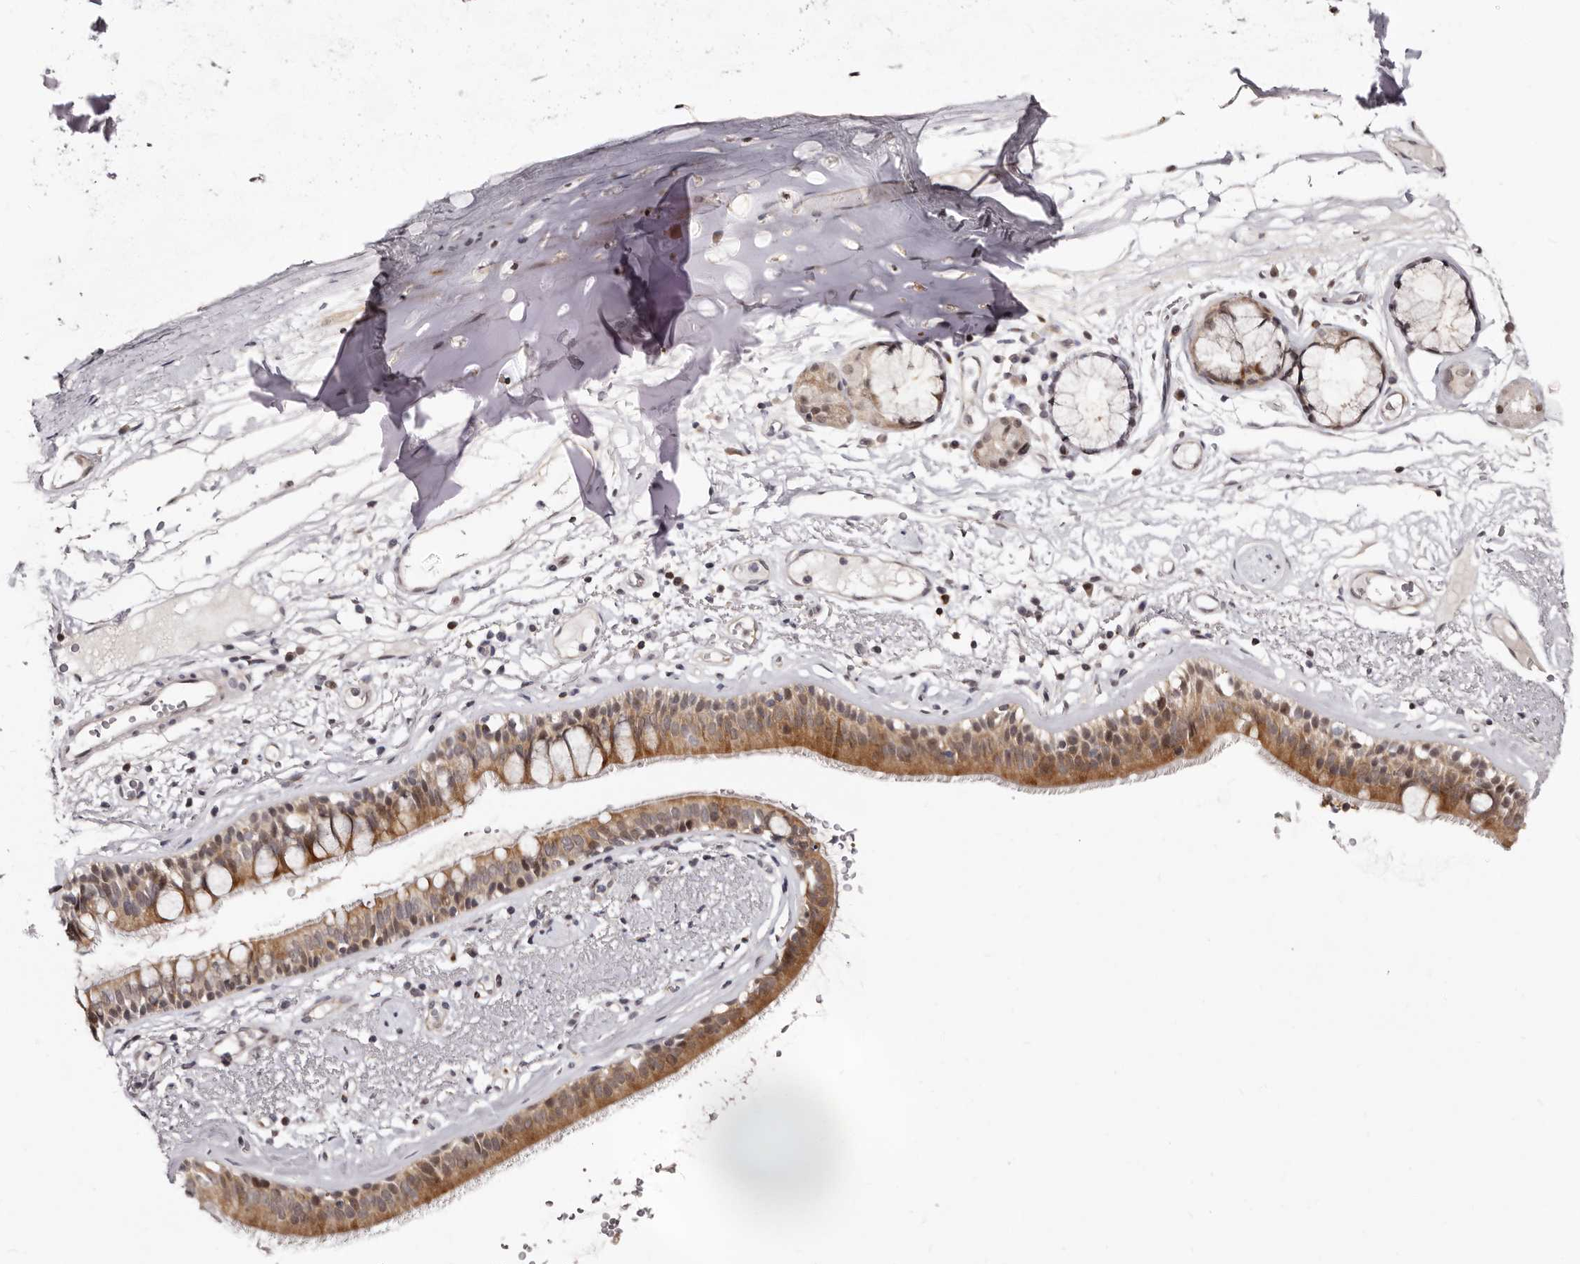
{"staining": {"intensity": "weak", "quantity": "25%-75%", "location": "cytoplasmic/membranous"}, "tissue": "adipose tissue", "cell_type": "Adipocytes", "image_type": "normal", "snomed": [{"axis": "morphology", "description": "Normal tissue, NOS"}, {"axis": "topography", "description": "Cartilage tissue"}], "caption": "Immunohistochemistry (IHC) (DAB (3,3'-diaminobenzidine)) staining of benign human adipose tissue shows weak cytoplasmic/membranous protein staining in about 25%-75% of adipocytes. Using DAB (brown) and hematoxylin (blue) stains, captured at high magnification using brightfield microscopy.", "gene": "PHF20L1", "patient": {"sex": "female", "age": 63}}